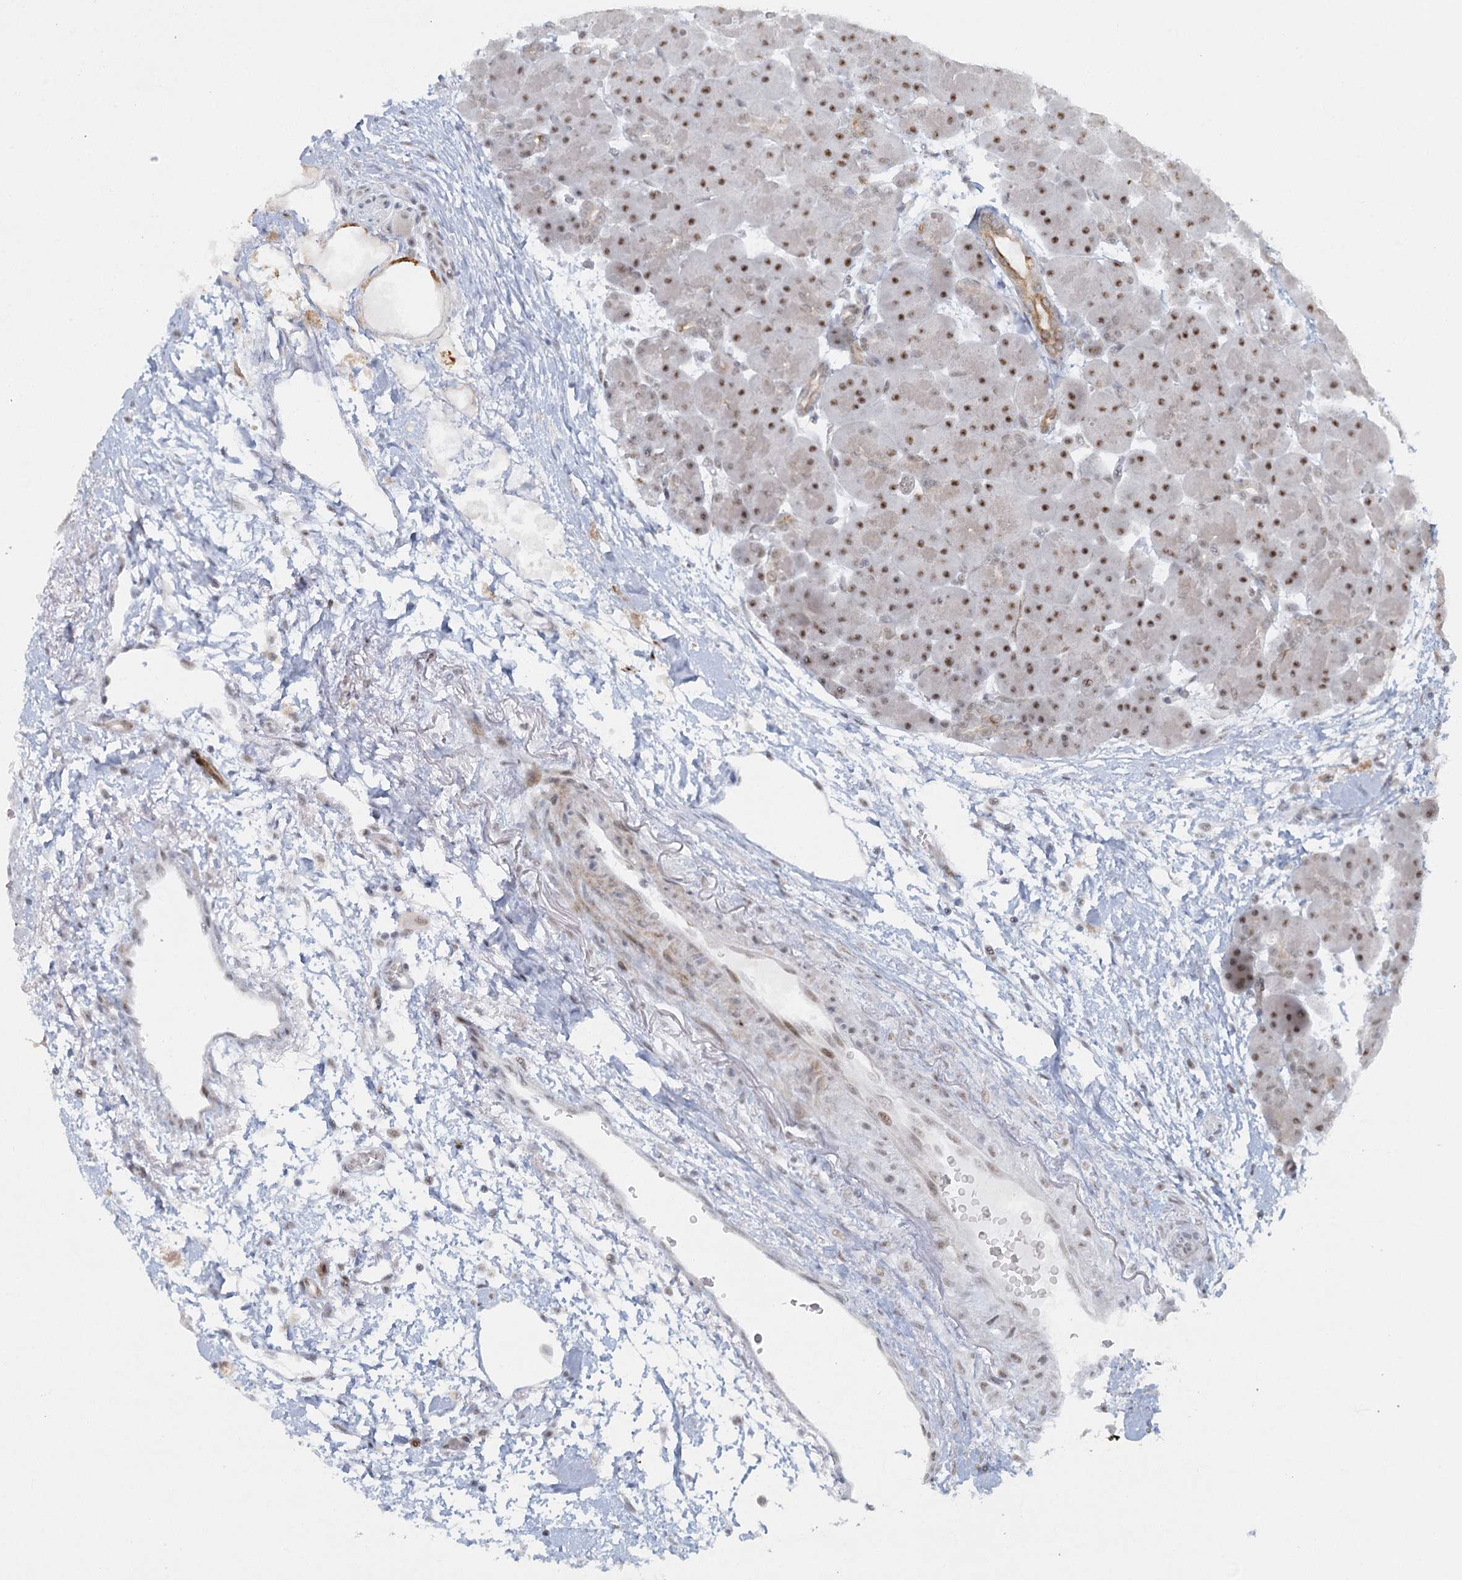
{"staining": {"intensity": "moderate", "quantity": ">75%", "location": "nuclear"}, "tissue": "pancreas", "cell_type": "Exocrine glandular cells", "image_type": "normal", "snomed": [{"axis": "morphology", "description": "Normal tissue, NOS"}, {"axis": "topography", "description": "Pancreas"}], "caption": "Brown immunohistochemical staining in benign human pancreas shows moderate nuclear expression in approximately >75% of exocrine glandular cells.", "gene": "U2SURP", "patient": {"sex": "male", "age": 66}}